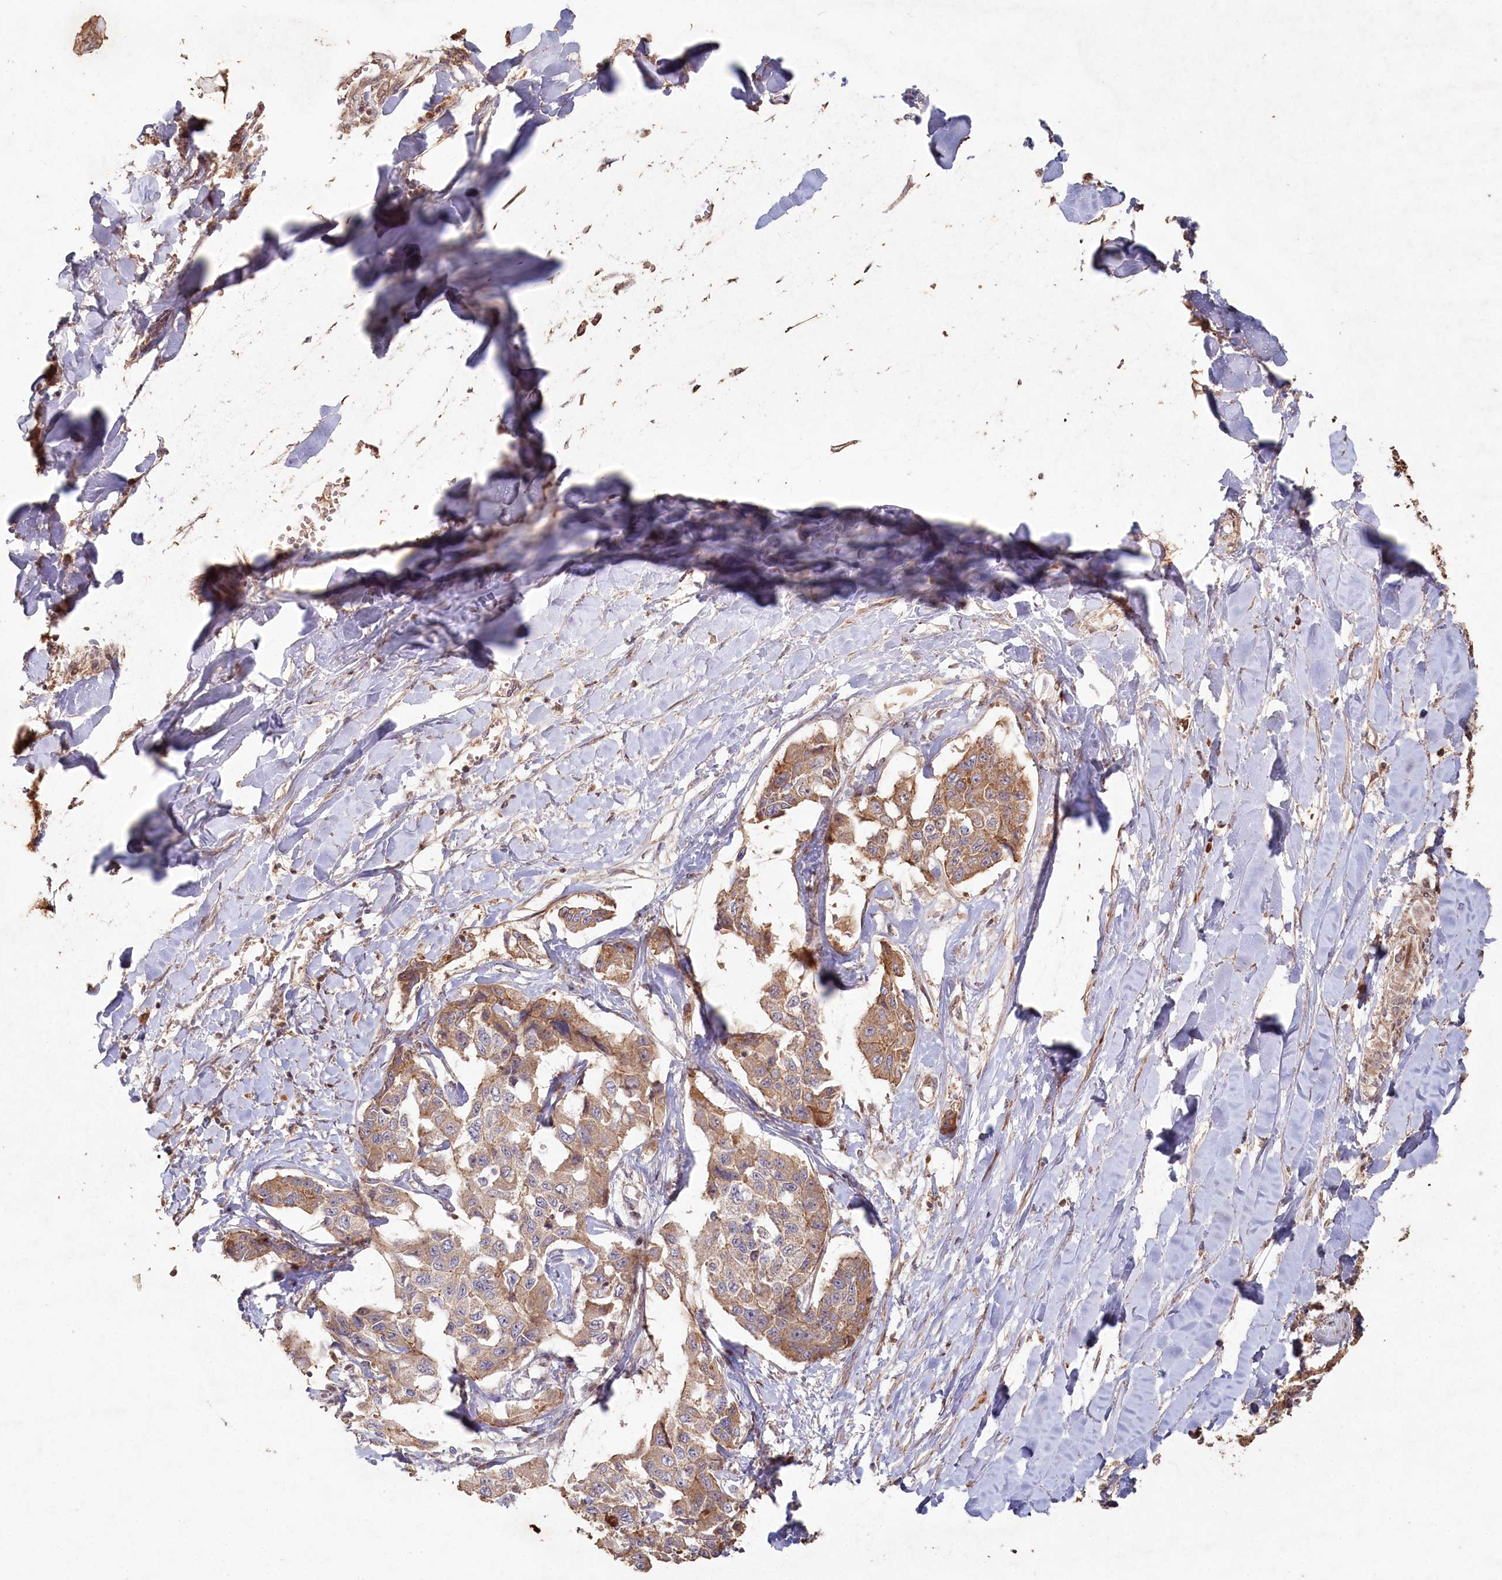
{"staining": {"intensity": "moderate", "quantity": ">75%", "location": "cytoplasmic/membranous"}, "tissue": "liver cancer", "cell_type": "Tumor cells", "image_type": "cancer", "snomed": [{"axis": "morphology", "description": "Cholangiocarcinoma"}, {"axis": "topography", "description": "Liver"}], "caption": "Human liver cancer stained for a protein (brown) reveals moderate cytoplasmic/membranous positive expression in about >75% of tumor cells.", "gene": "HAL", "patient": {"sex": "male", "age": 59}}